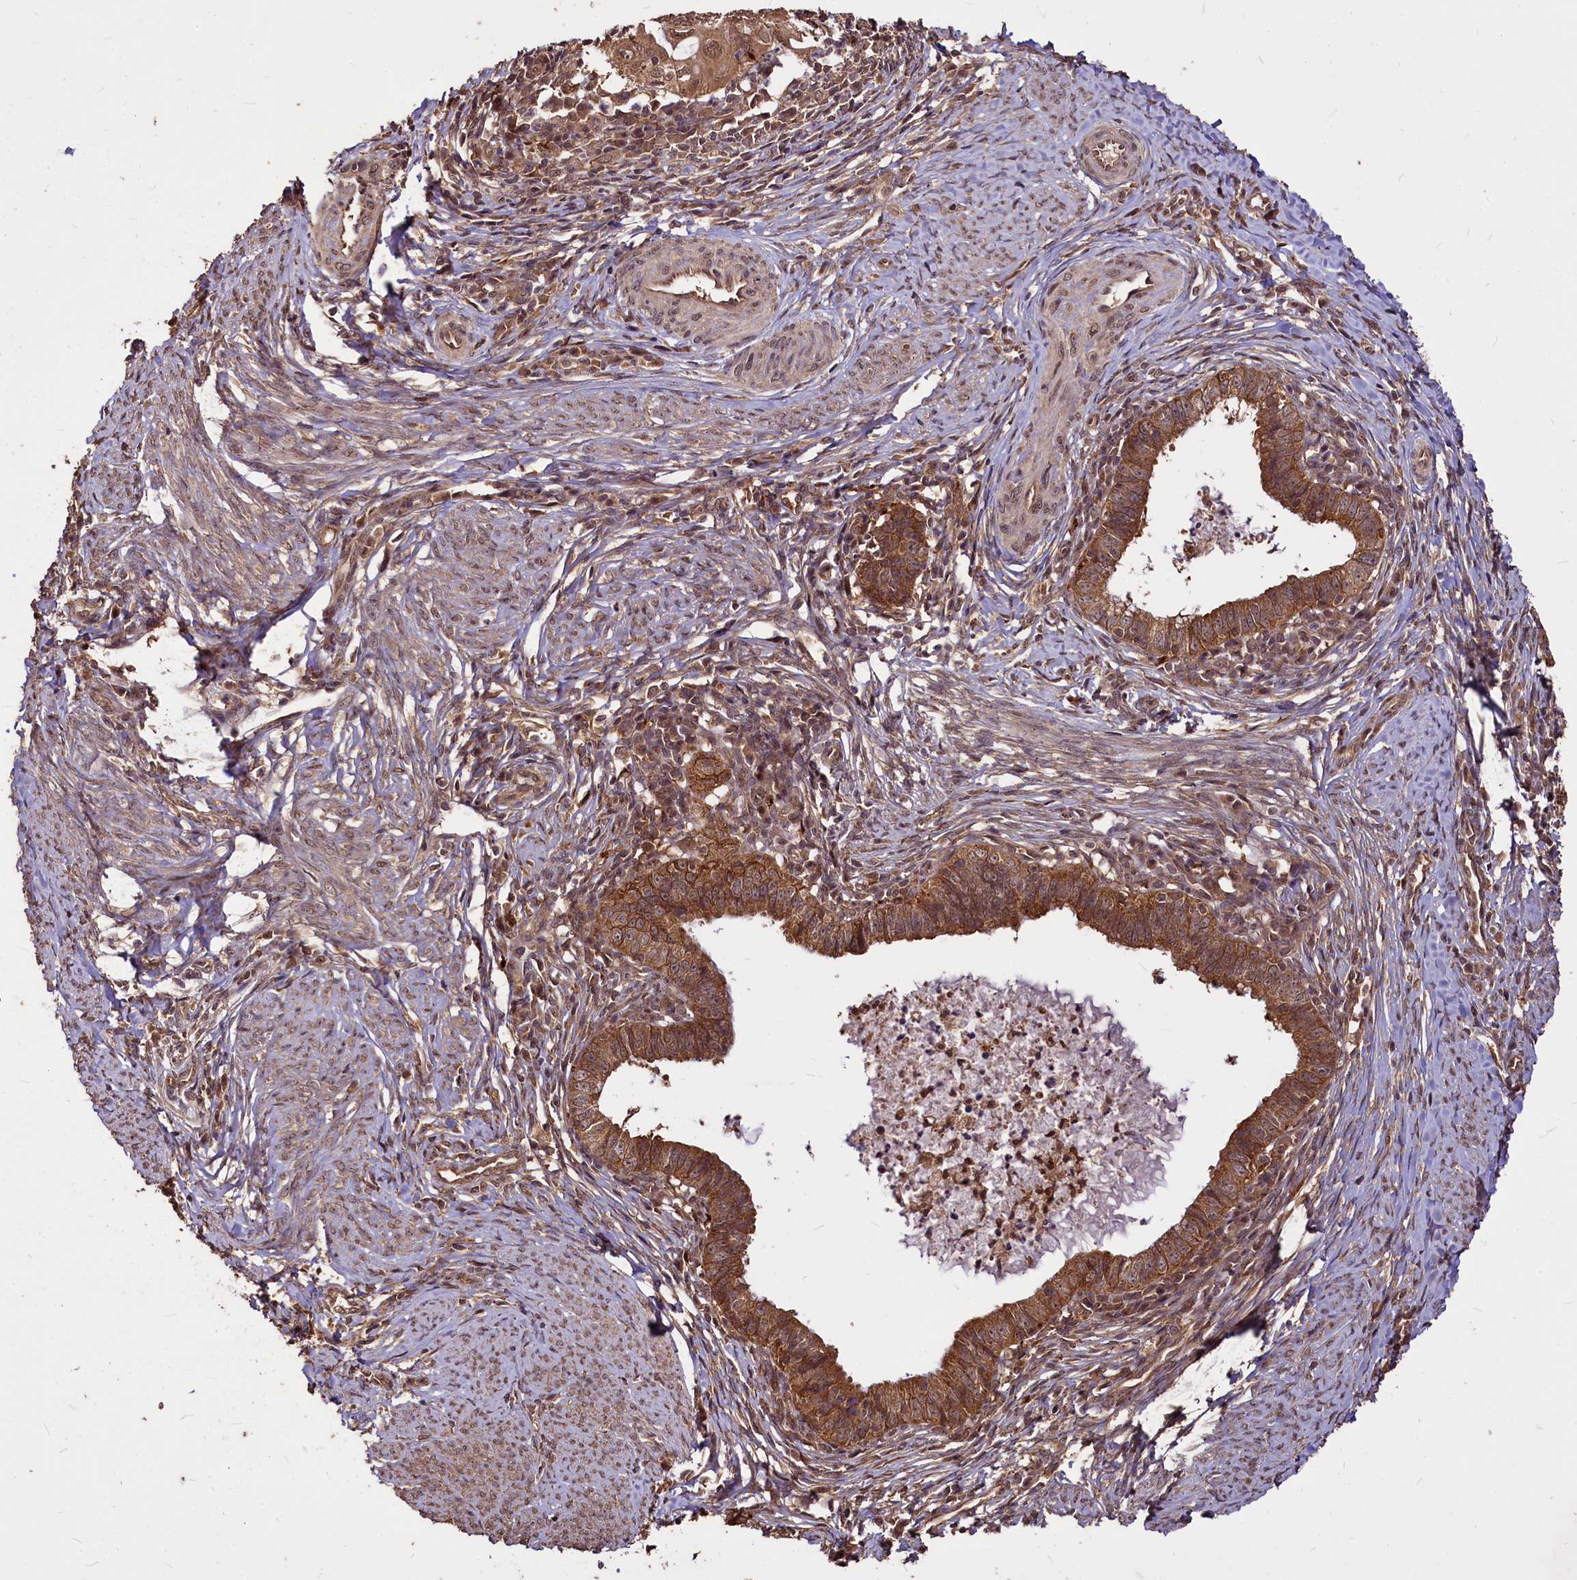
{"staining": {"intensity": "moderate", "quantity": ">75%", "location": "cytoplasmic/membranous"}, "tissue": "cervical cancer", "cell_type": "Tumor cells", "image_type": "cancer", "snomed": [{"axis": "morphology", "description": "Adenocarcinoma, NOS"}, {"axis": "topography", "description": "Cervix"}], "caption": "Protein staining of cervical adenocarcinoma tissue reveals moderate cytoplasmic/membranous staining in approximately >75% of tumor cells. The protein of interest is shown in brown color, while the nuclei are stained blue.", "gene": "VPS51", "patient": {"sex": "female", "age": 36}}